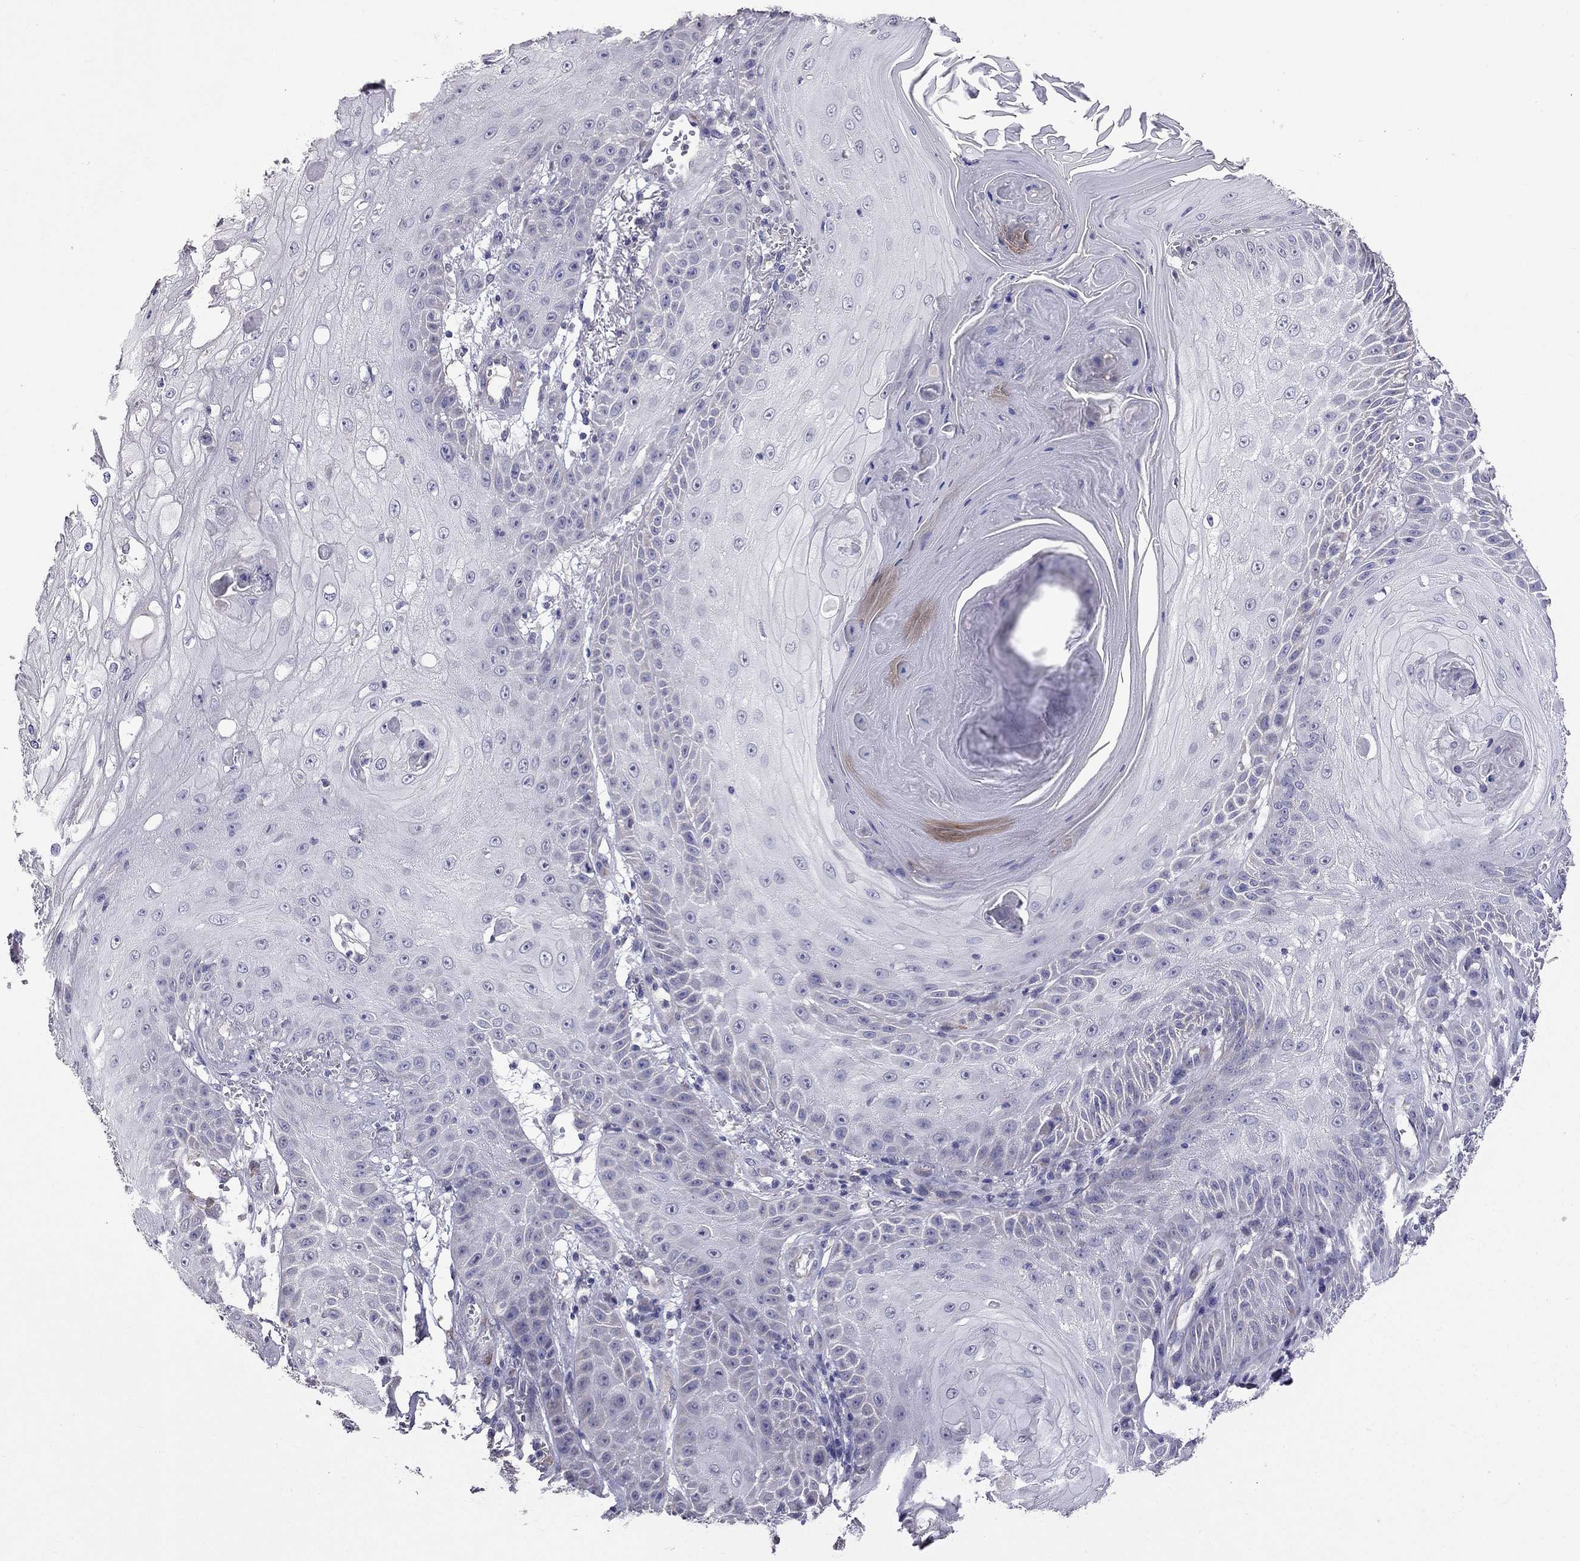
{"staining": {"intensity": "negative", "quantity": "none", "location": "none"}, "tissue": "skin cancer", "cell_type": "Tumor cells", "image_type": "cancer", "snomed": [{"axis": "morphology", "description": "Squamous cell carcinoma, NOS"}, {"axis": "topography", "description": "Skin"}], "caption": "Skin cancer (squamous cell carcinoma) was stained to show a protein in brown. There is no significant staining in tumor cells.", "gene": "AK5", "patient": {"sex": "male", "age": 70}}